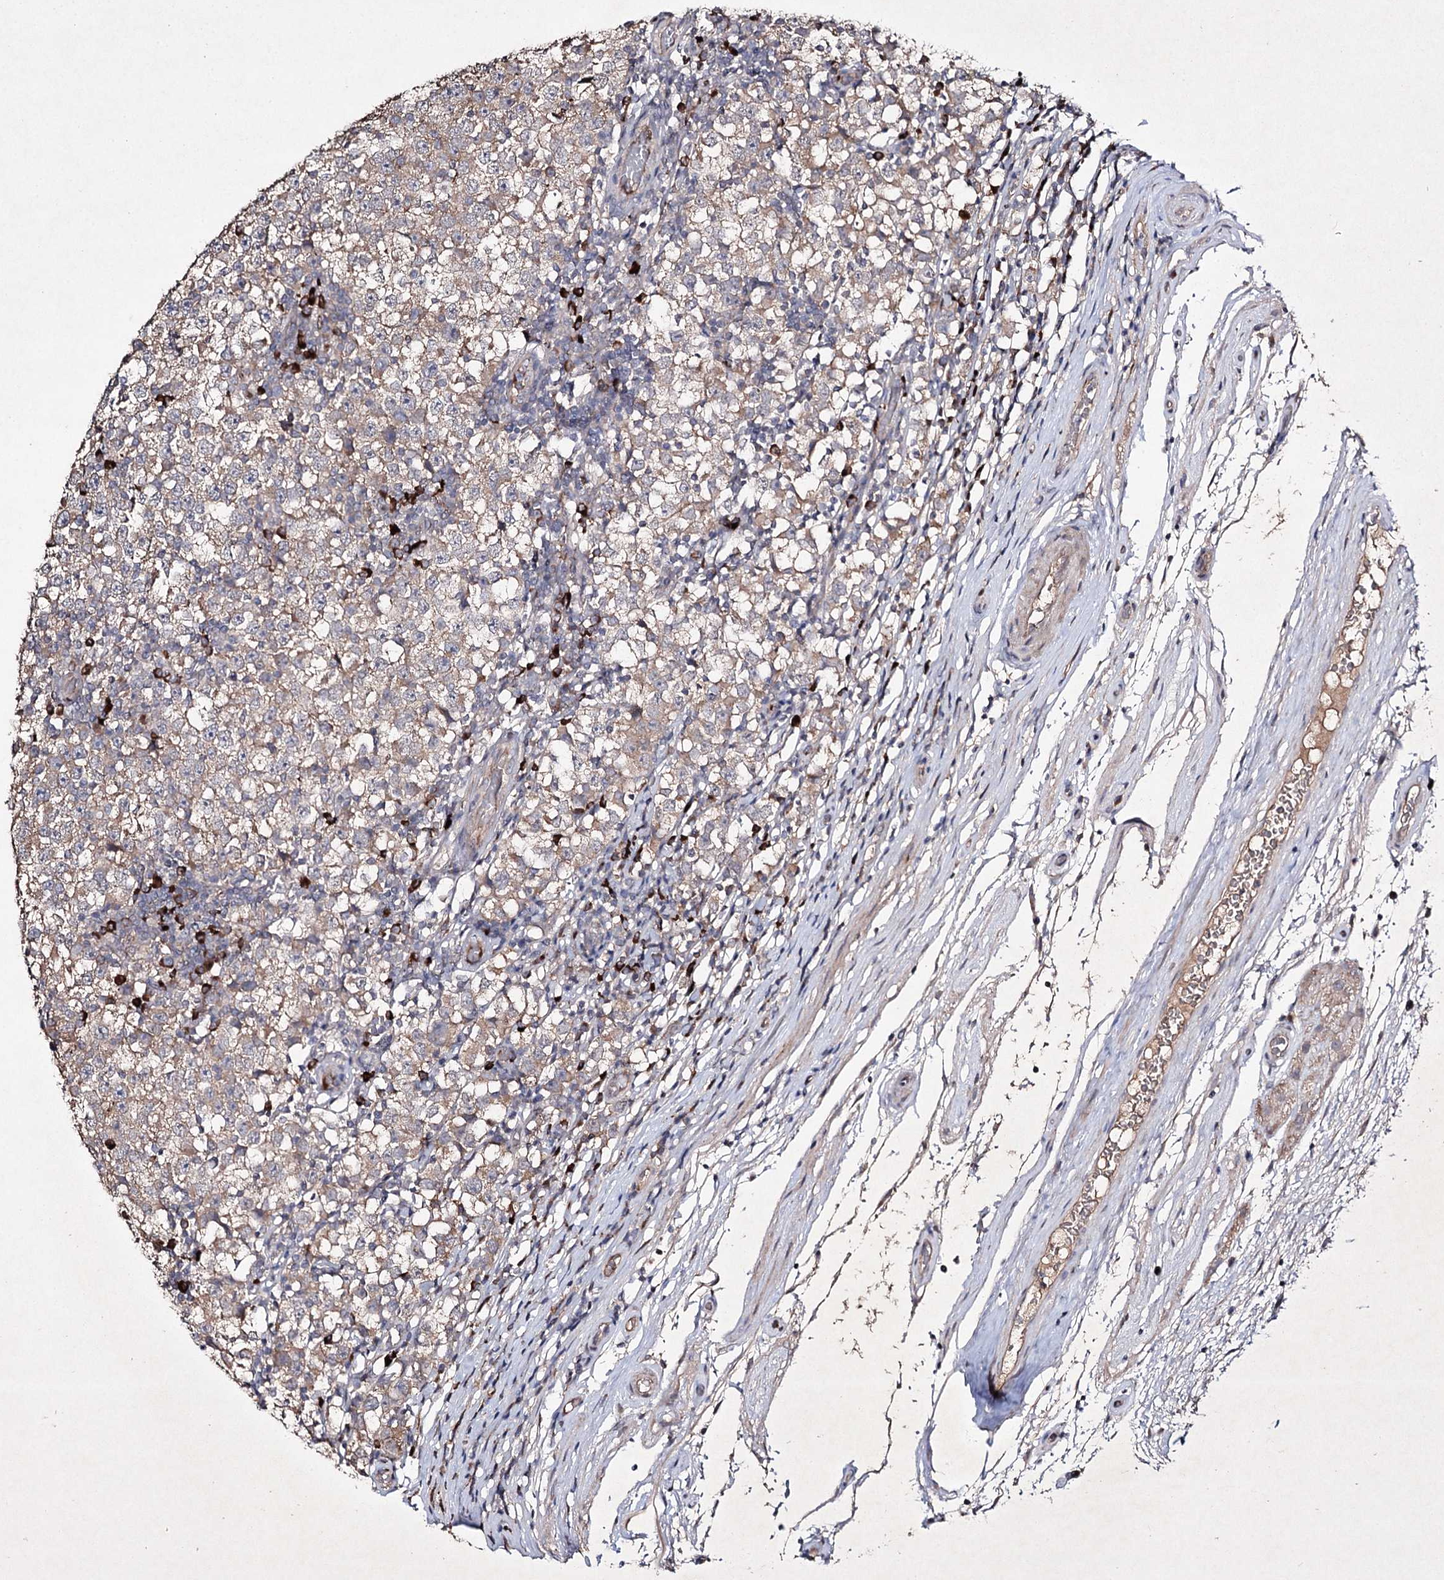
{"staining": {"intensity": "weak", "quantity": ">75%", "location": "cytoplasmic/membranous"}, "tissue": "testis cancer", "cell_type": "Tumor cells", "image_type": "cancer", "snomed": [{"axis": "morphology", "description": "Seminoma, NOS"}, {"axis": "topography", "description": "Testis"}], "caption": "Immunohistochemical staining of testis cancer (seminoma) exhibits low levels of weak cytoplasmic/membranous protein positivity in about >75% of tumor cells.", "gene": "SEMA4G", "patient": {"sex": "male", "age": 65}}